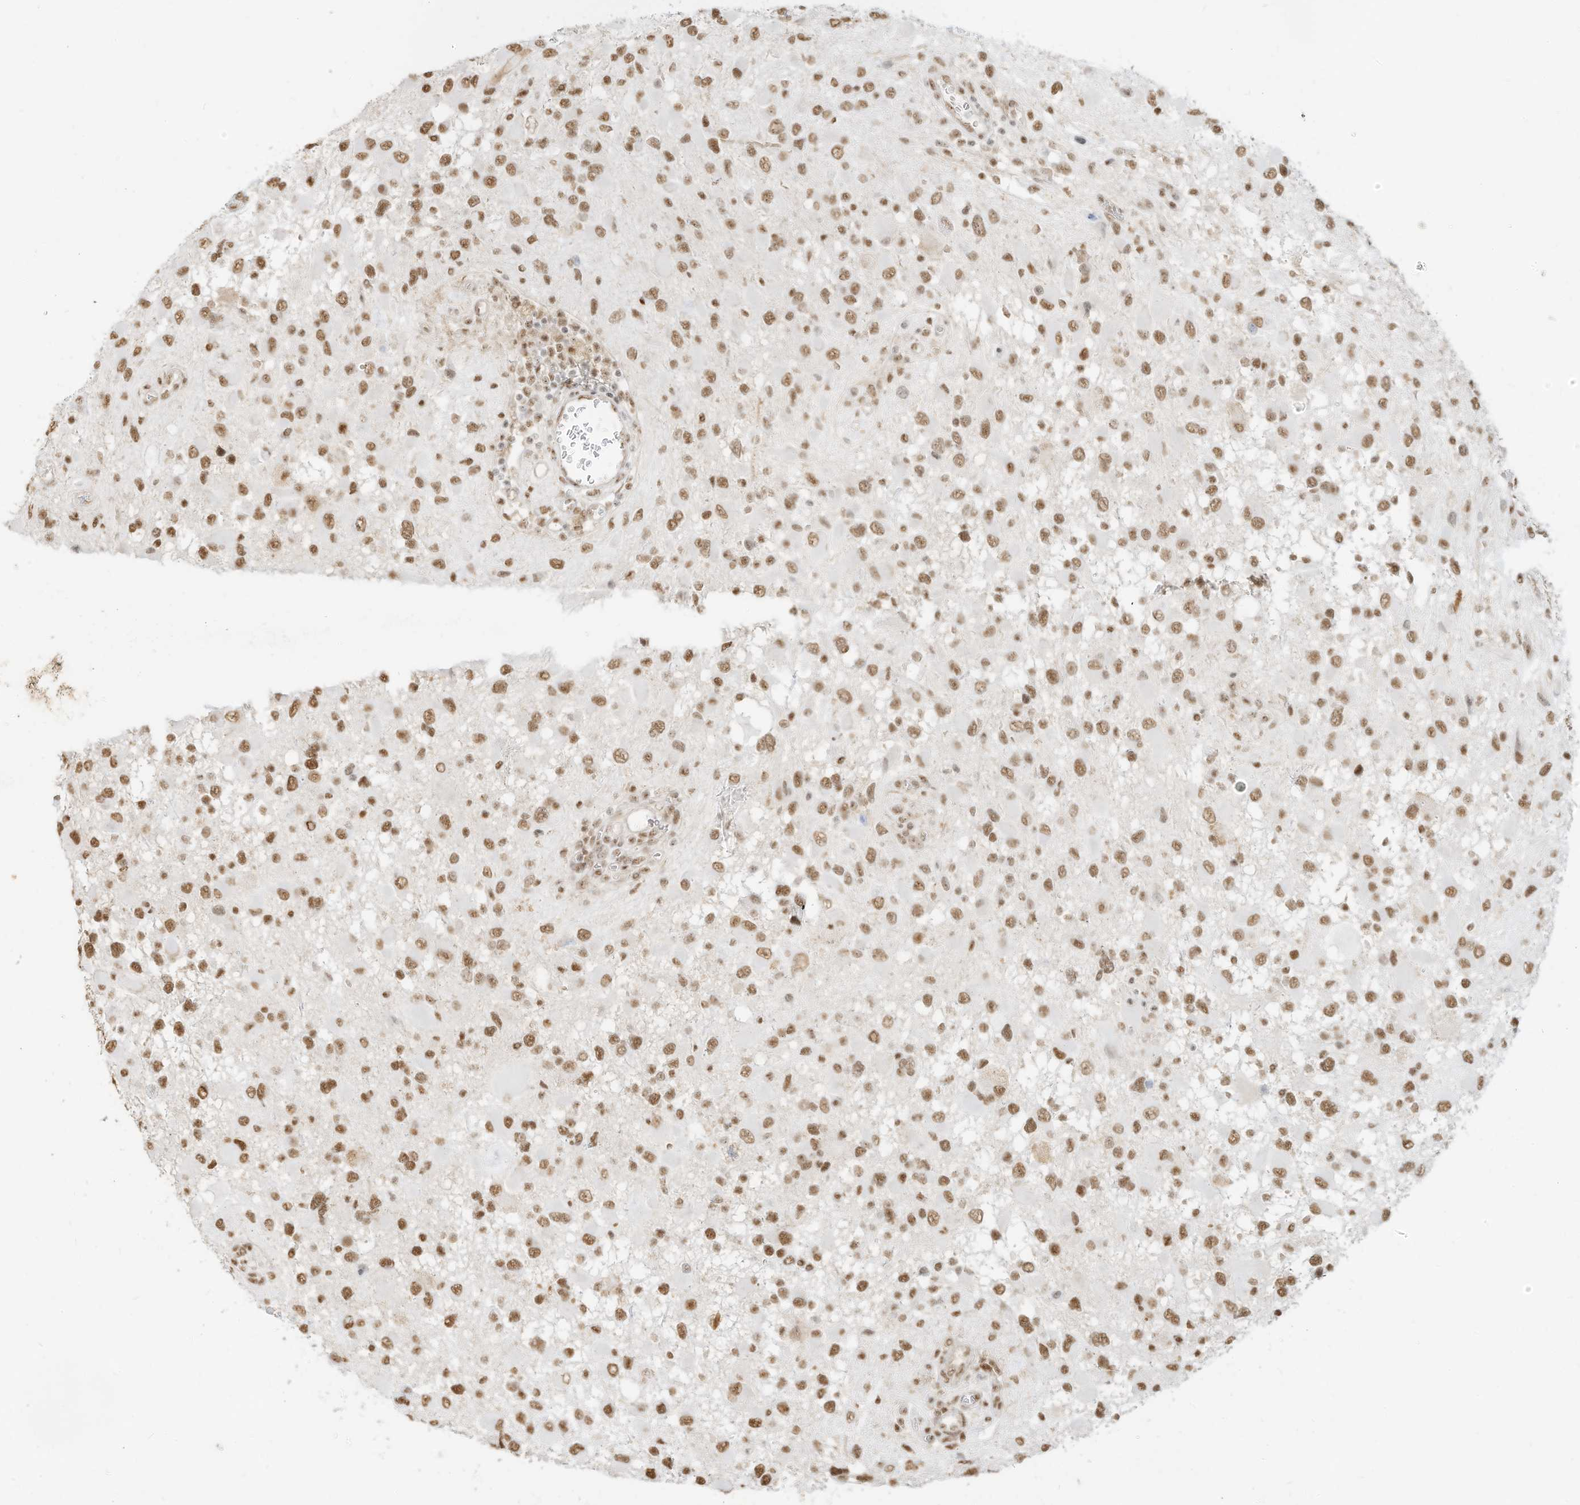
{"staining": {"intensity": "moderate", "quantity": ">75%", "location": "nuclear"}, "tissue": "glioma", "cell_type": "Tumor cells", "image_type": "cancer", "snomed": [{"axis": "morphology", "description": "Glioma, malignant, High grade"}, {"axis": "topography", "description": "Brain"}], "caption": "Glioma stained with DAB (3,3'-diaminobenzidine) IHC demonstrates medium levels of moderate nuclear expression in about >75% of tumor cells. The staining was performed using DAB (3,3'-diaminobenzidine), with brown indicating positive protein expression. Nuclei are stained blue with hematoxylin.", "gene": "NHSL1", "patient": {"sex": "male", "age": 53}}